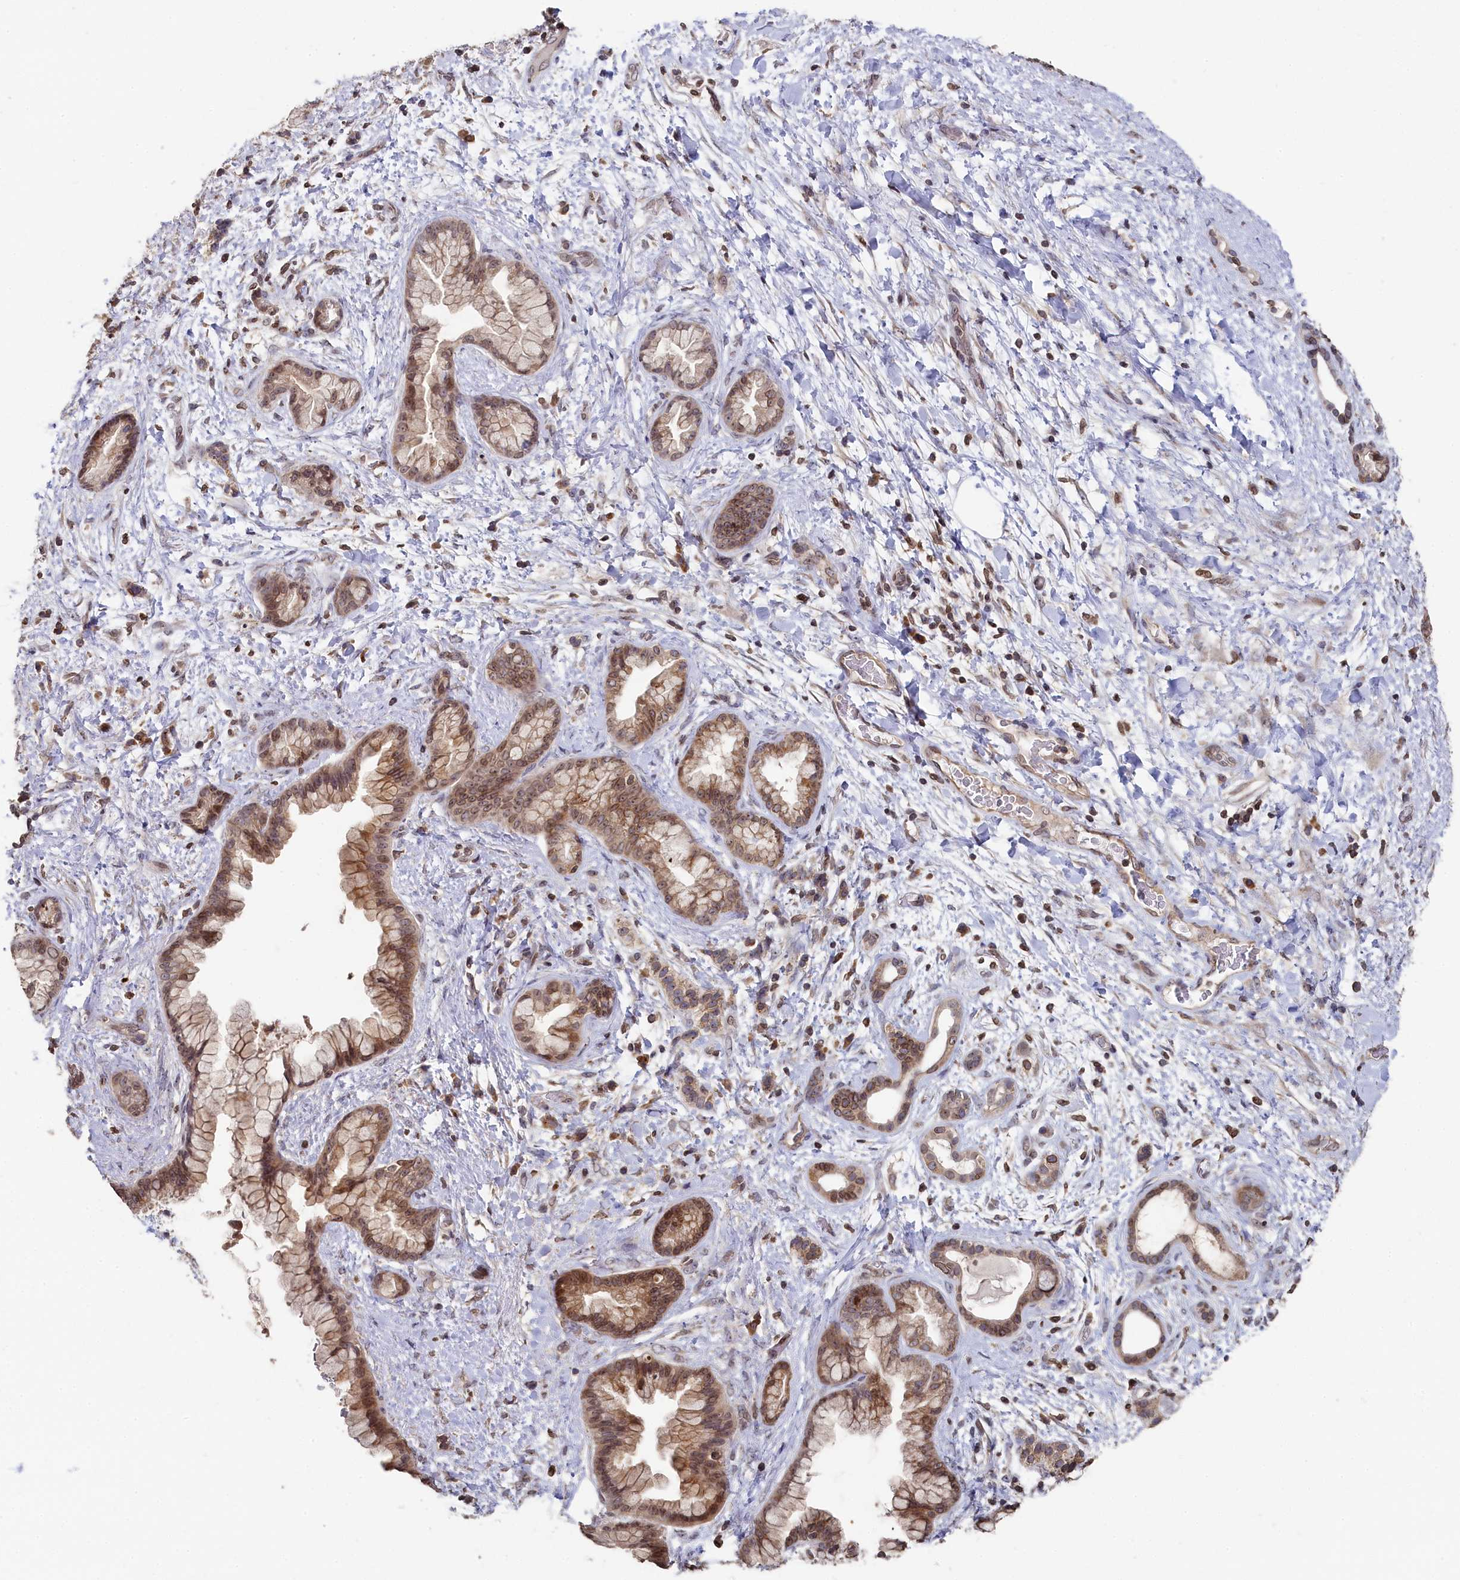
{"staining": {"intensity": "moderate", "quantity": ">75%", "location": "cytoplasmic/membranous"}, "tissue": "pancreatic cancer", "cell_type": "Tumor cells", "image_type": "cancer", "snomed": [{"axis": "morphology", "description": "Adenocarcinoma, NOS"}, {"axis": "topography", "description": "Pancreas"}], "caption": "Brown immunohistochemical staining in human pancreatic adenocarcinoma displays moderate cytoplasmic/membranous expression in approximately >75% of tumor cells.", "gene": "ANKEF1", "patient": {"sex": "female", "age": 78}}